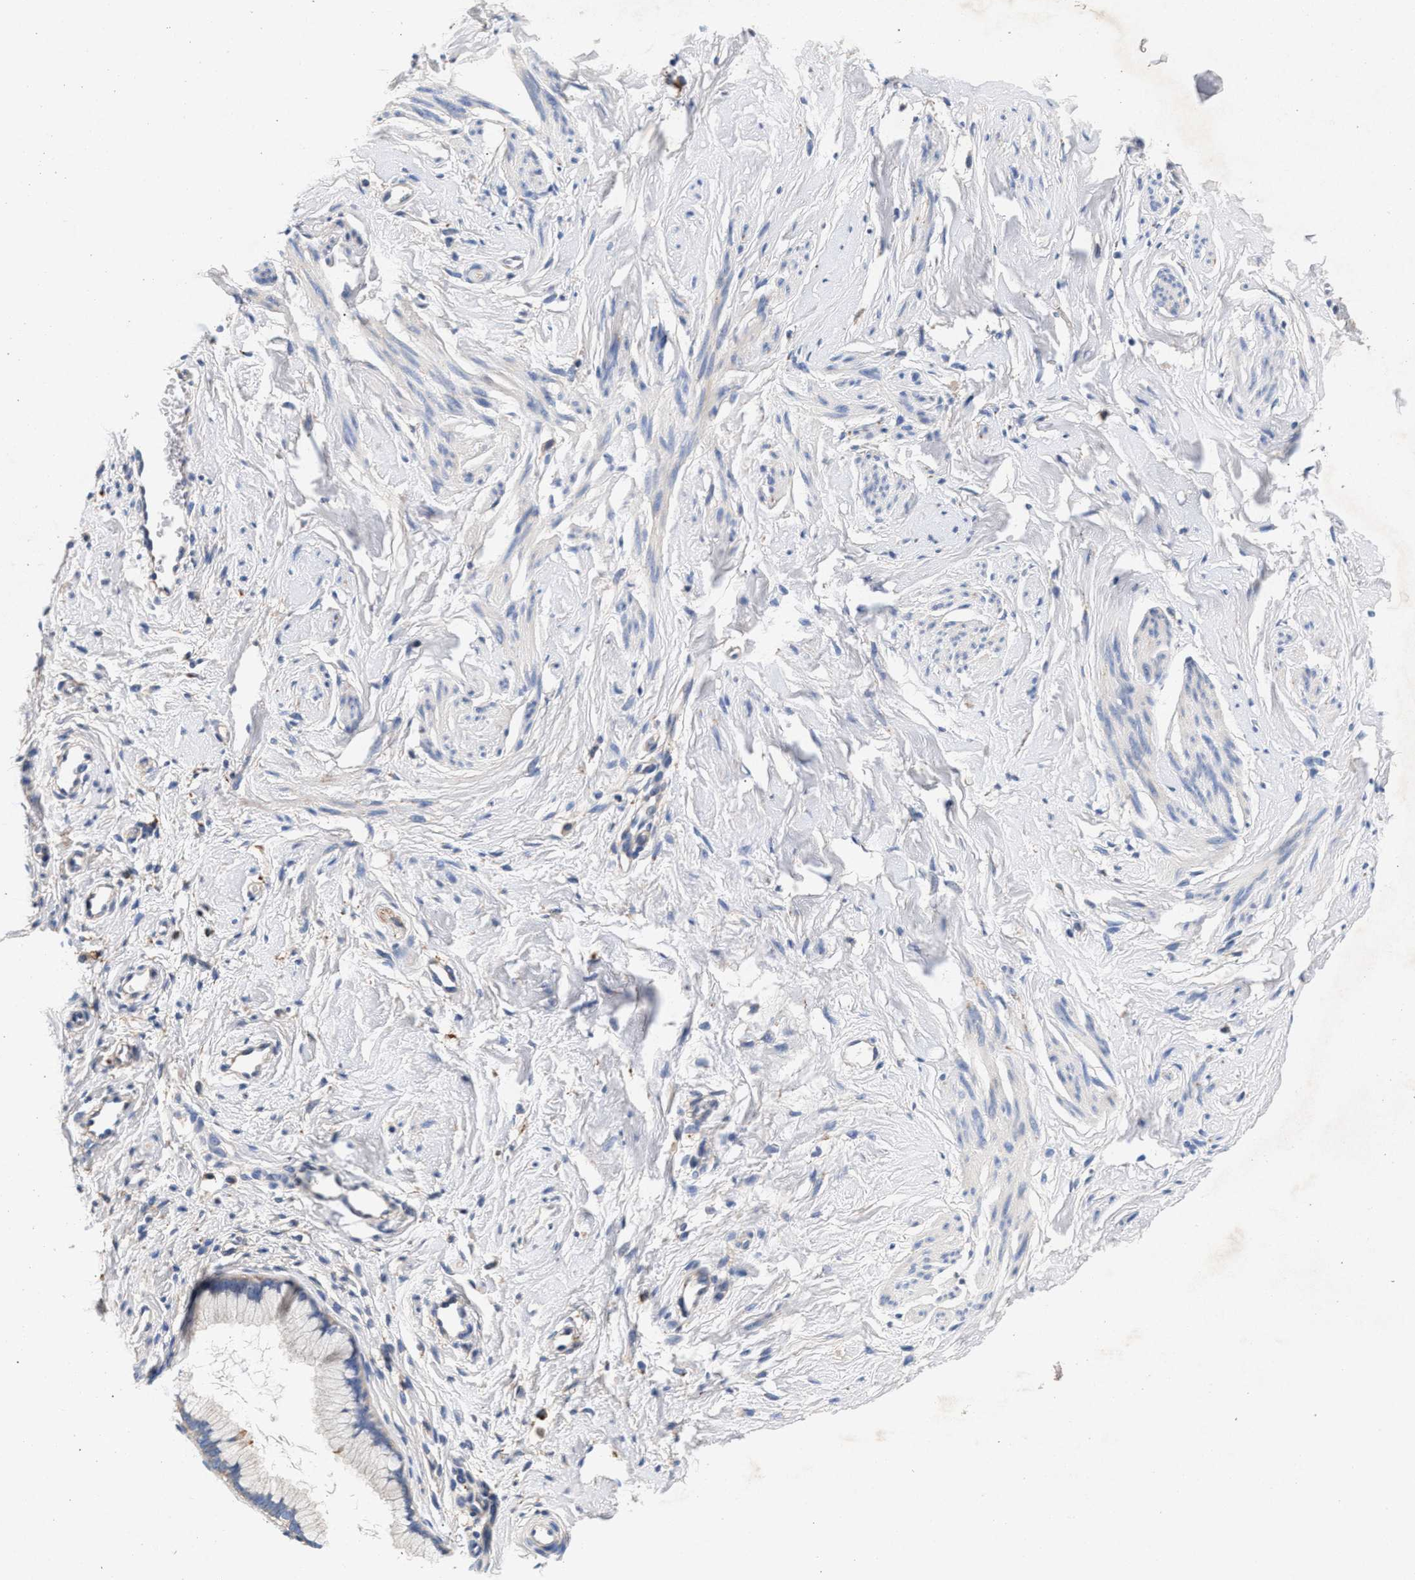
{"staining": {"intensity": "negative", "quantity": "none", "location": "none"}, "tissue": "cervix", "cell_type": "Glandular cells", "image_type": "normal", "snomed": [{"axis": "morphology", "description": "Normal tissue, NOS"}, {"axis": "topography", "description": "Cervix"}], "caption": "Micrograph shows no significant protein staining in glandular cells of benign cervix. The staining was performed using DAB to visualize the protein expression in brown, while the nuclei were stained in blue with hematoxylin (Magnification: 20x).", "gene": "GNAI3", "patient": {"sex": "female", "age": 65}}